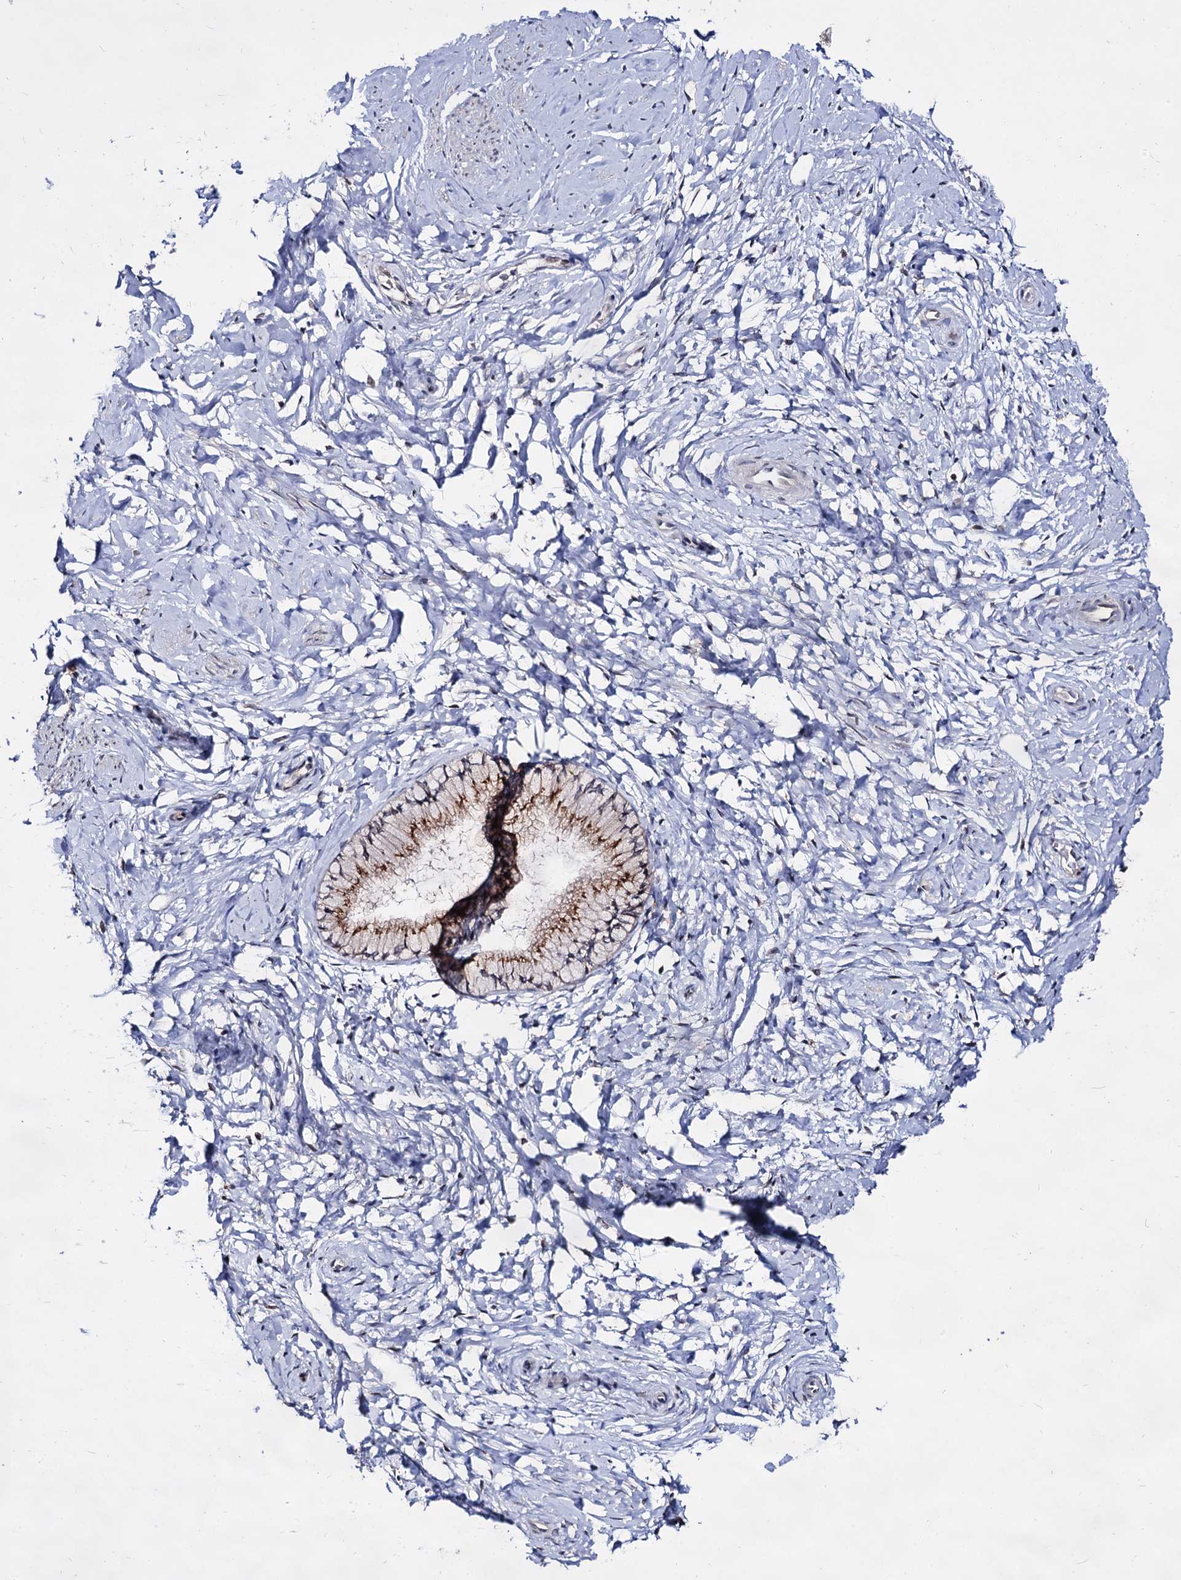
{"staining": {"intensity": "moderate", "quantity": ">75%", "location": "cytoplasmic/membranous"}, "tissue": "cervix", "cell_type": "Glandular cells", "image_type": "normal", "snomed": [{"axis": "morphology", "description": "Normal tissue, NOS"}, {"axis": "topography", "description": "Cervix"}], "caption": "This histopathology image exhibits unremarkable cervix stained with IHC to label a protein in brown. The cytoplasmic/membranous of glandular cells show moderate positivity for the protein. Nuclei are counter-stained blue.", "gene": "ARFIP2", "patient": {"sex": "female", "age": 33}}